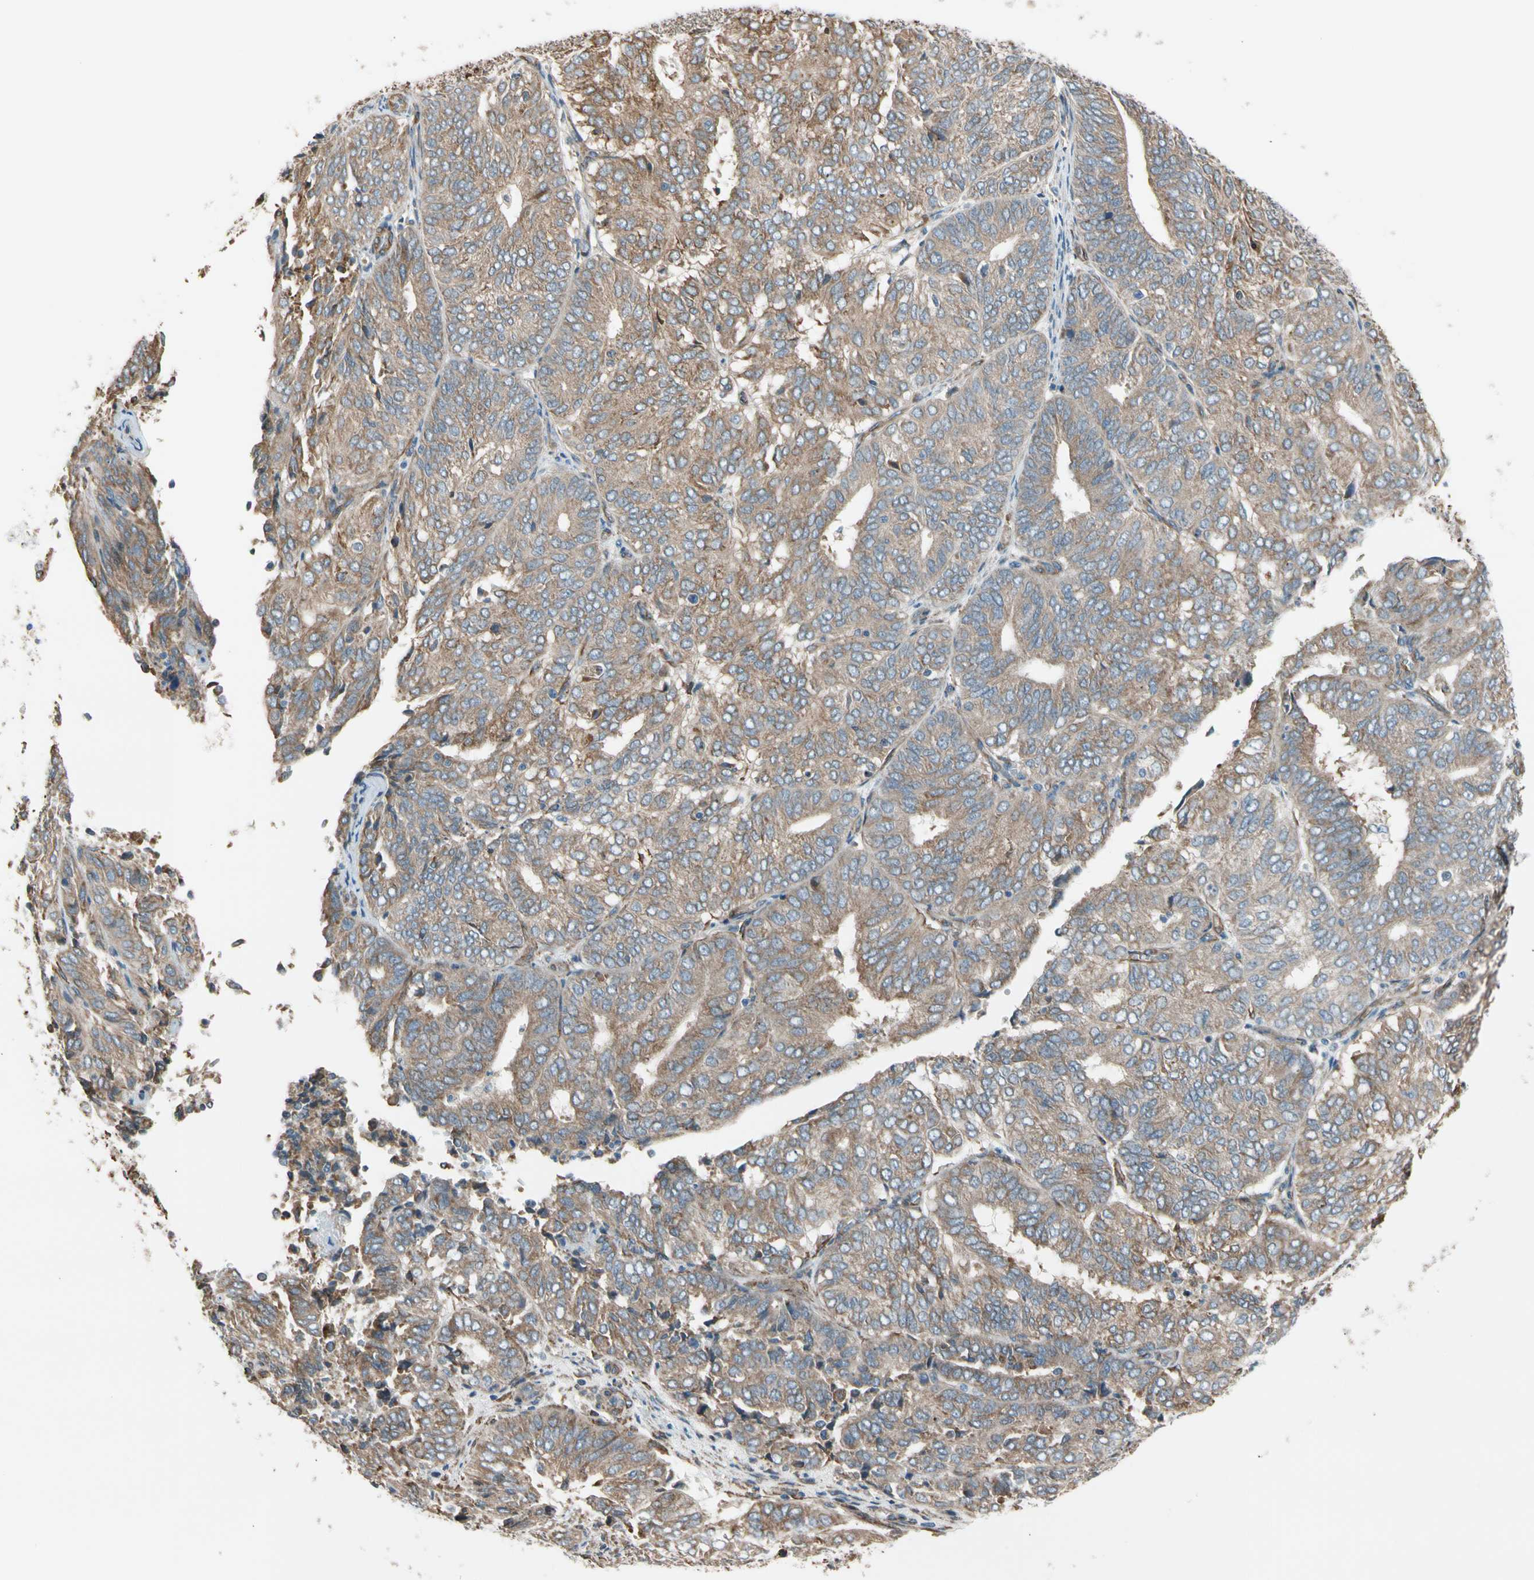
{"staining": {"intensity": "moderate", "quantity": ">75%", "location": "cytoplasmic/membranous"}, "tissue": "endometrial cancer", "cell_type": "Tumor cells", "image_type": "cancer", "snomed": [{"axis": "morphology", "description": "Adenocarcinoma, NOS"}, {"axis": "topography", "description": "Uterus"}], "caption": "Endometrial cancer stained with a protein marker reveals moderate staining in tumor cells.", "gene": "LIMK2", "patient": {"sex": "female", "age": 60}}